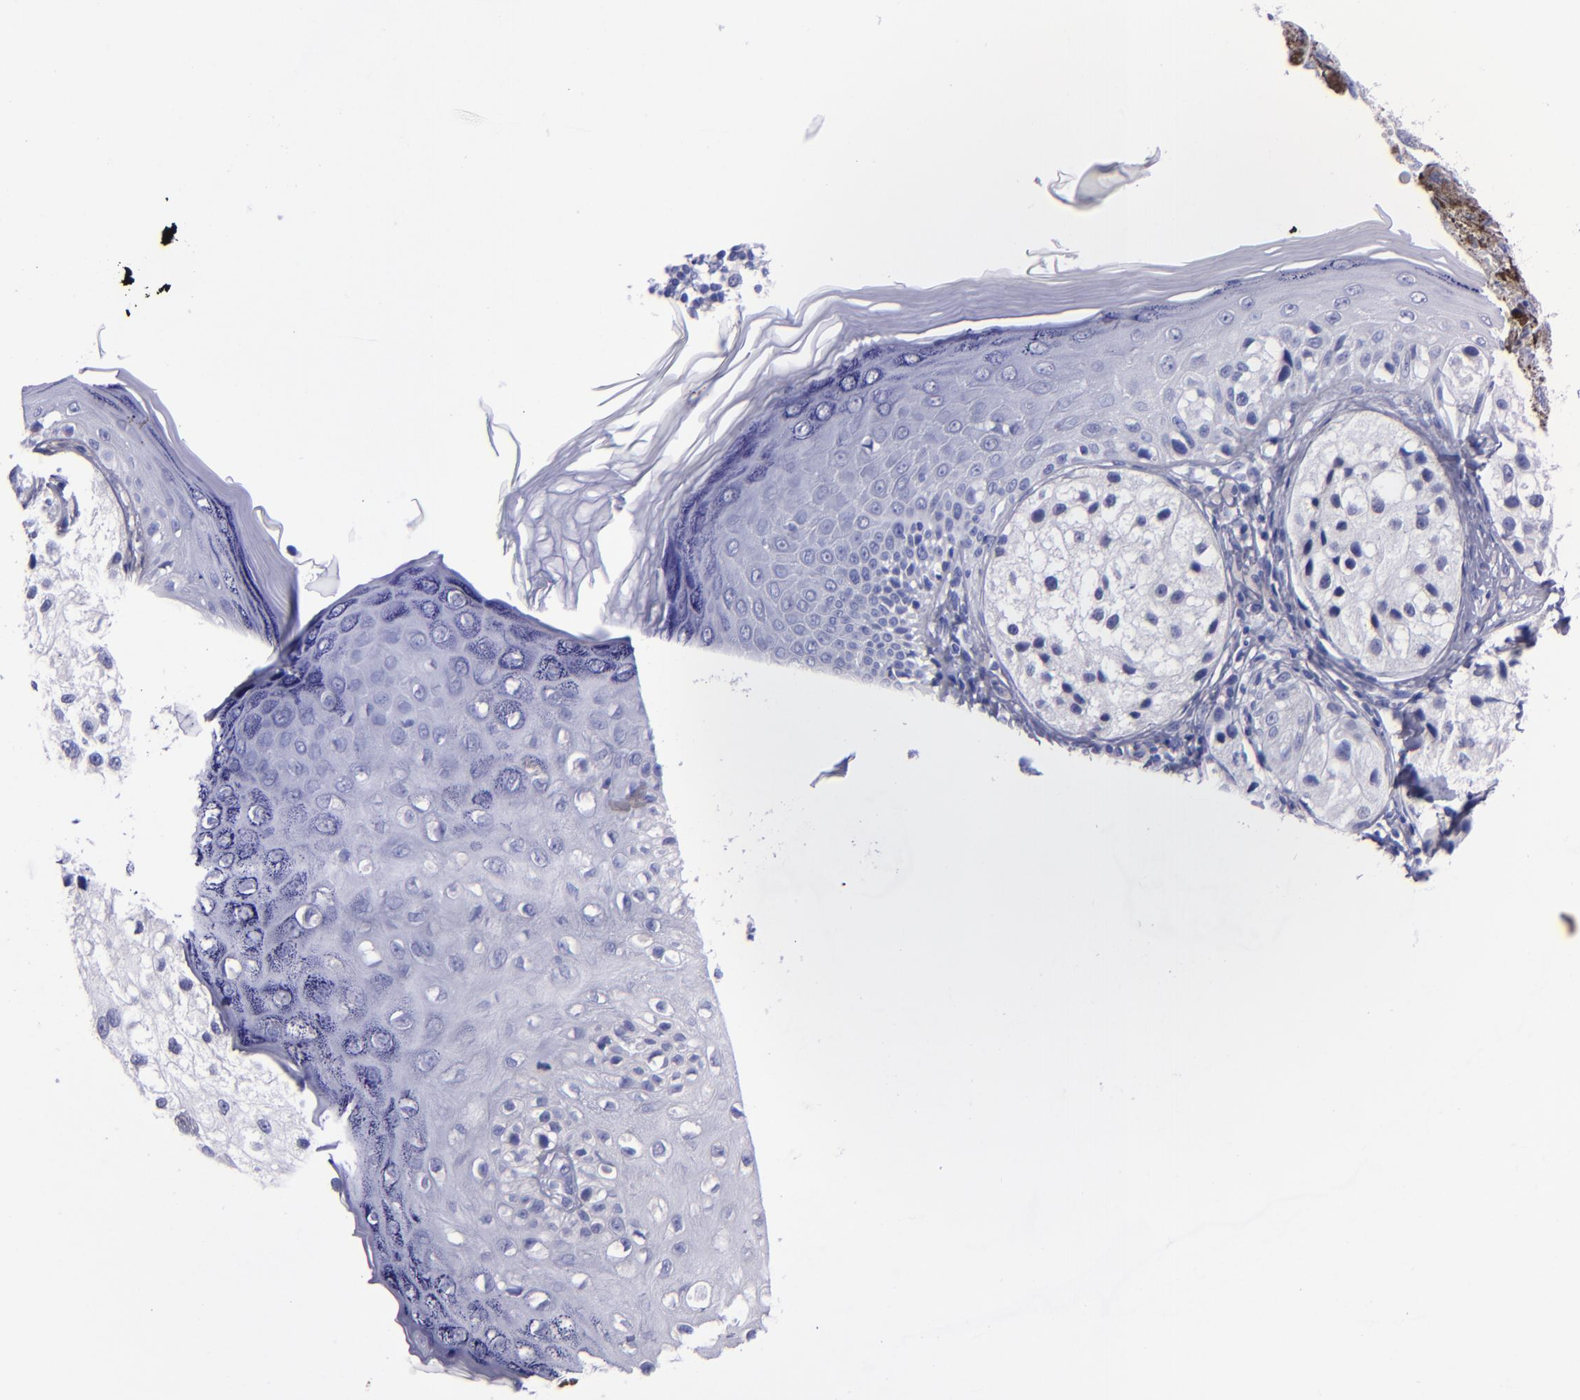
{"staining": {"intensity": "negative", "quantity": "none", "location": "none"}, "tissue": "melanoma", "cell_type": "Tumor cells", "image_type": "cancer", "snomed": [{"axis": "morphology", "description": "Malignant melanoma, NOS"}, {"axis": "topography", "description": "Skin"}], "caption": "Immunohistochemical staining of human malignant melanoma displays no significant positivity in tumor cells. (Brightfield microscopy of DAB (3,3'-diaminobenzidine) IHC at high magnification).", "gene": "CR1", "patient": {"sex": "male", "age": 23}}